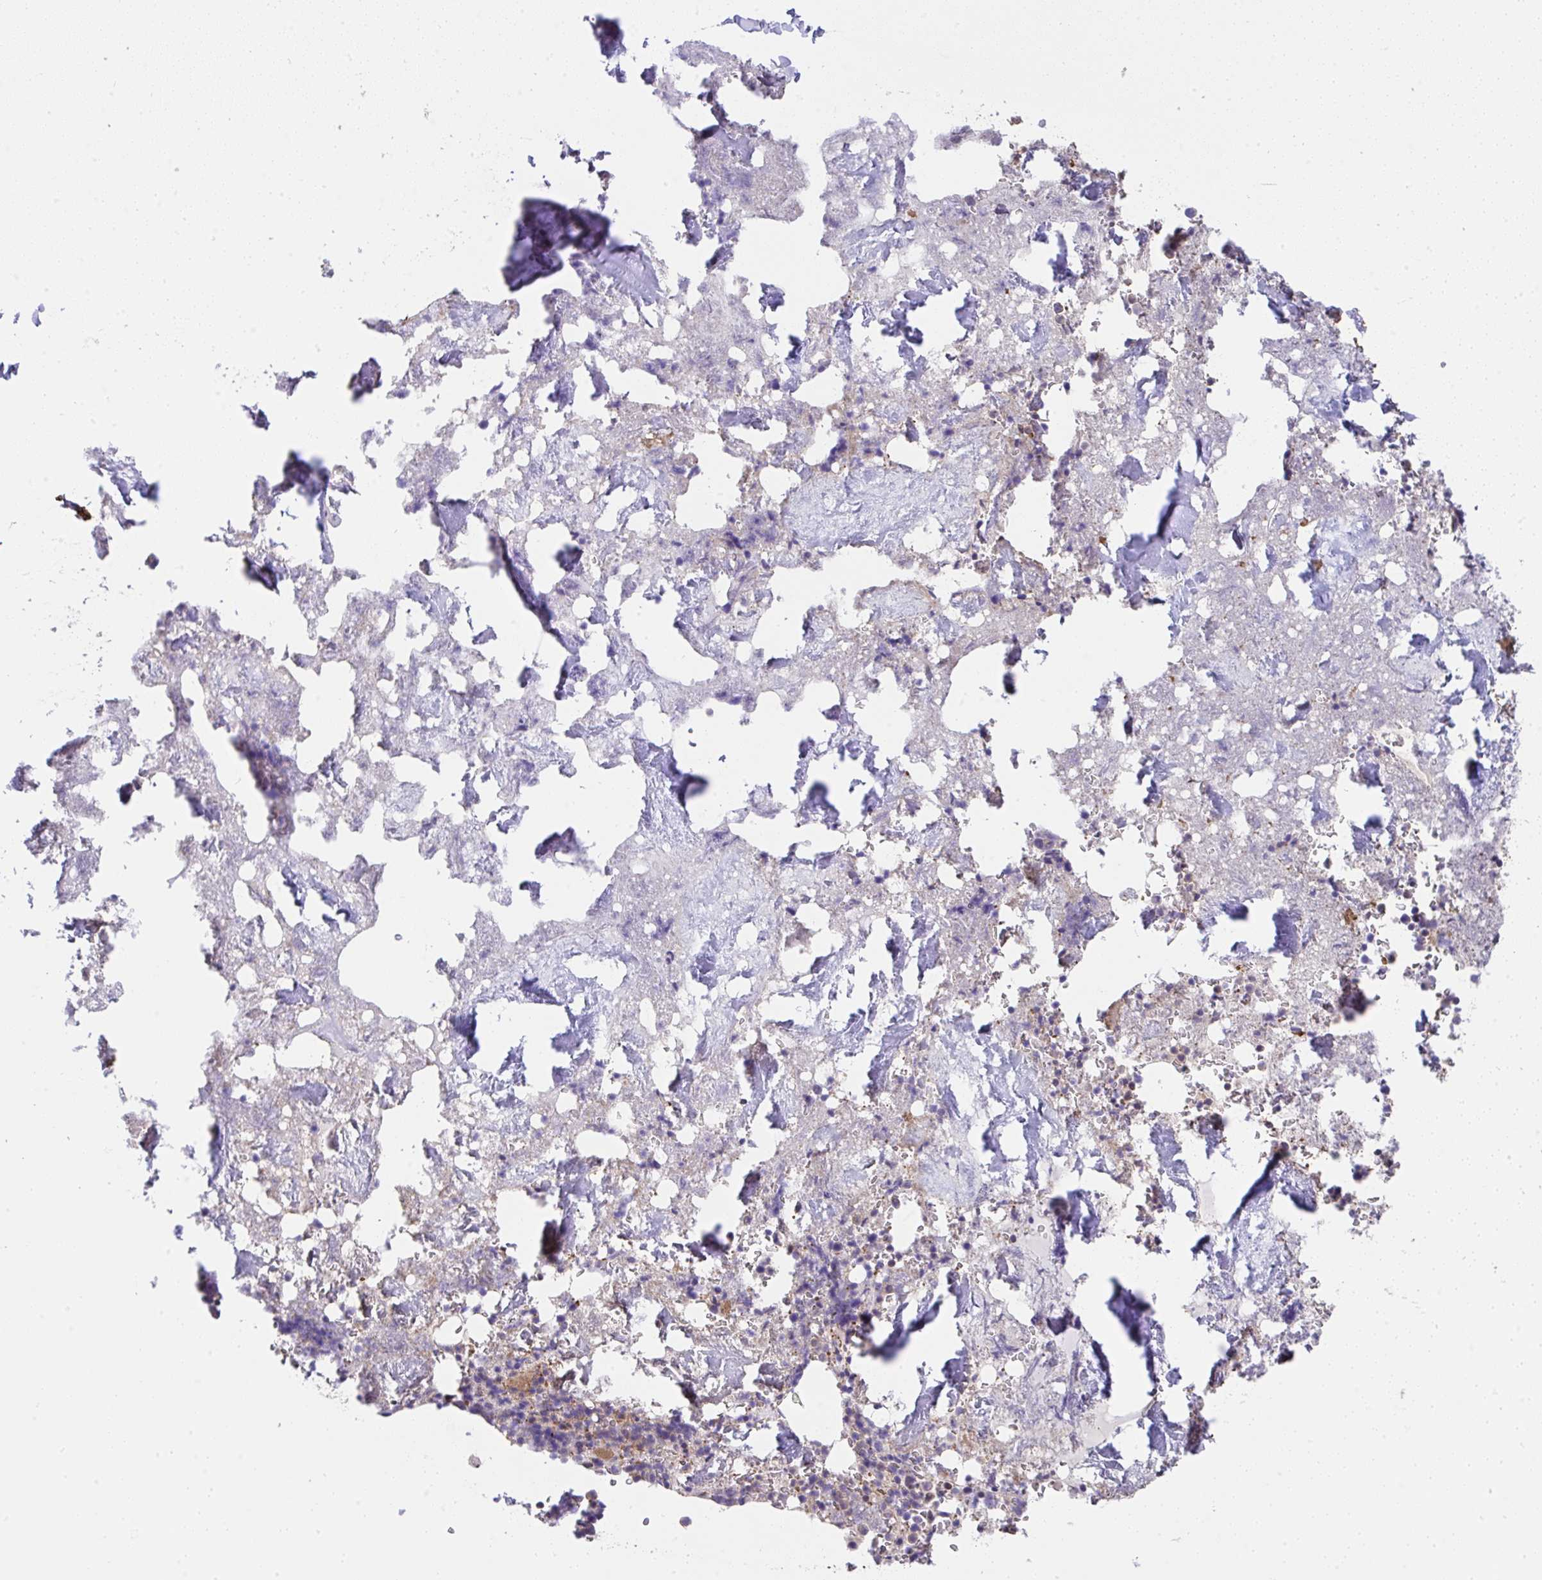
{"staining": {"intensity": "moderate", "quantity": "<25%", "location": "cytoplasmic/membranous"}, "tissue": "bone marrow", "cell_type": "Hematopoietic cells", "image_type": "normal", "snomed": [{"axis": "morphology", "description": "Normal tissue, NOS"}, {"axis": "topography", "description": "Bone marrow"}], "caption": "A brown stain highlights moderate cytoplasmic/membranous expression of a protein in hematopoietic cells of unremarkable human bone marrow. Nuclei are stained in blue.", "gene": "ZNF696", "patient": {"sex": "female", "age": 42}}